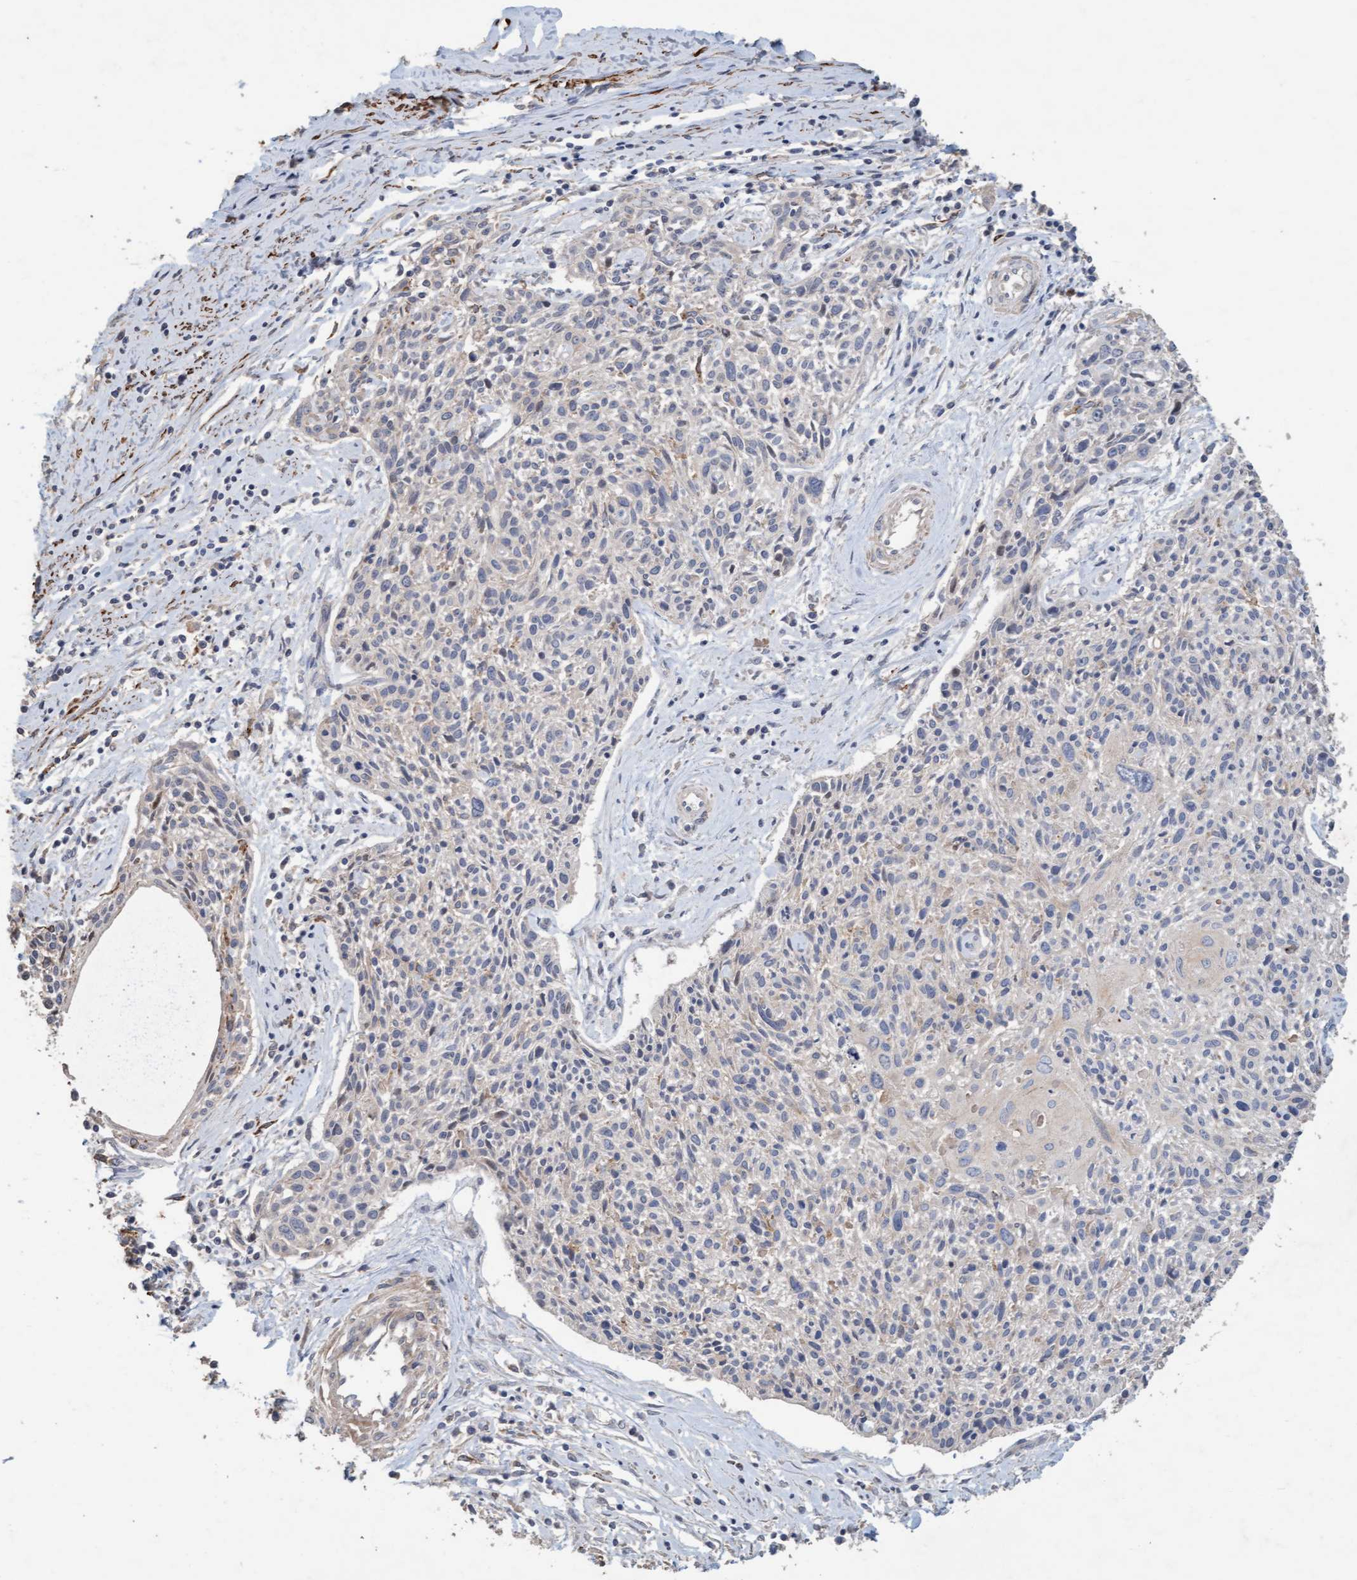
{"staining": {"intensity": "negative", "quantity": "none", "location": "none"}, "tissue": "cervical cancer", "cell_type": "Tumor cells", "image_type": "cancer", "snomed": [{"axis": "morphology", "description": "Squamous cell carcinoma, NOS"}, {"axis": "topography", "description": "Cervix"}], "caption": "Tumor cells are negative for protein expression in human squamous cell carcinoma (cervical).", "gene": "LONRF1", "patient": {"sex": "female", "age": 51}}